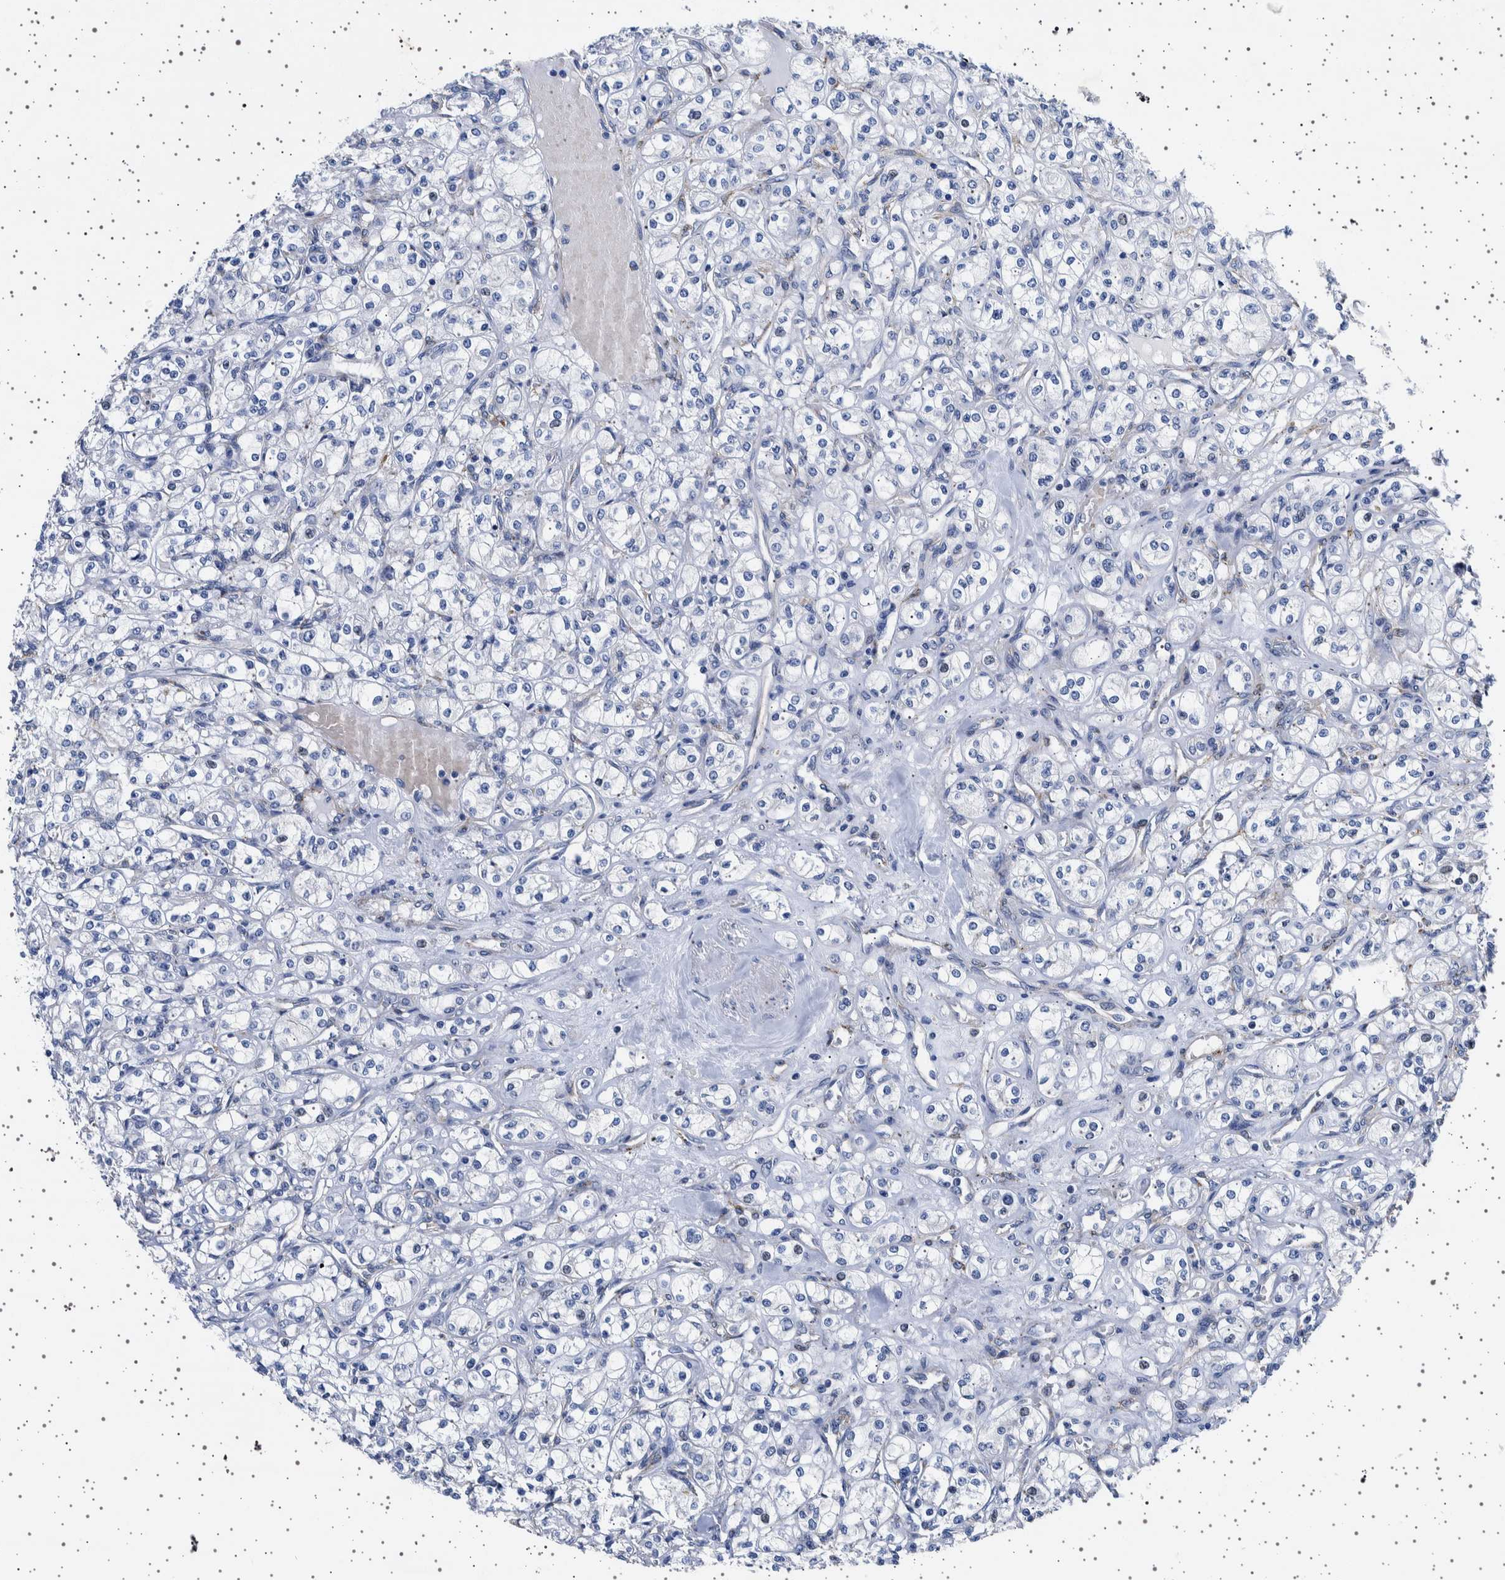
{"staining": {"intensity": "negative", "quantity": "none", "location": "none"}, "tissue": "renal cancer", "cell_type": "Tumor cells", "image_type": "cancer", "snomed": [{"axis": "morphology", "description": "Adenocarcinoma, NOS"}, {"axis": "topography", "description": "Kidney"}], "caption": "Immunohistochemistry (IHC) micrograph of human renal cancer (adenocarcinoma) stained for a protein (brown), which reveals no staining in tumor cells. The staining is performed using DAB brown chromogen with nuclei counter-stained in using hematoxylin.", "gene": "SEPTIN4", "patient": {"sex": "male", "age": 77}}